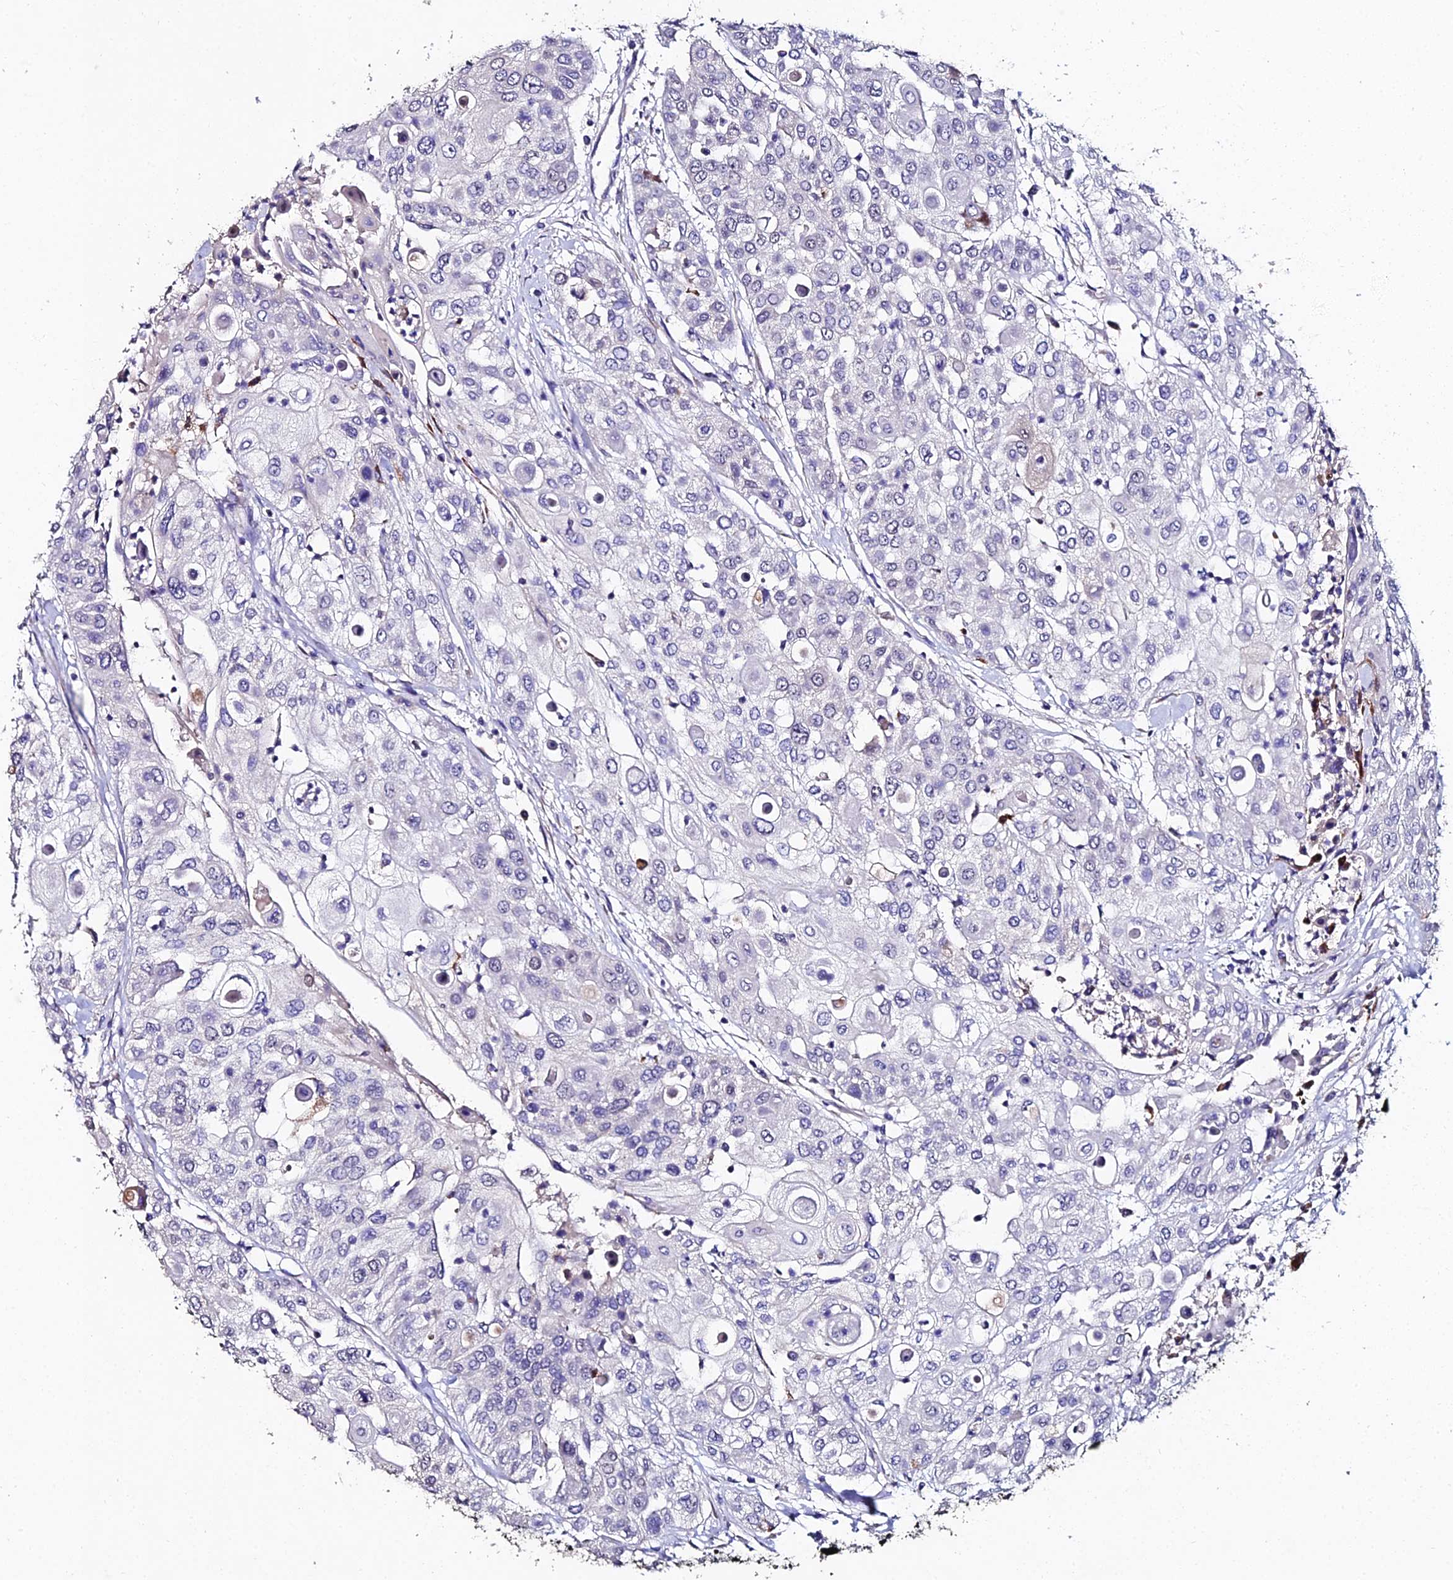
{"staining": {"intensity": "negative", "quantity": "none", "location": "none"}, "tissue": "urothelial cancer", "cell_type": "Tumor cells", "image_type": "cancer", "snomed": [{"axis": "morphology", "description": "Urothelial carcinoma, High grade"}, {"axis": "topography", "description": "Urinary bladder"}], "caption": "IHC photomicrograph of neoplastic tissue: urothelial cancer stained with DAB shows no significant protein staining in tumor cells.", "gene": "ESRRG", "patient": {"sex": "female", "age": 79}}